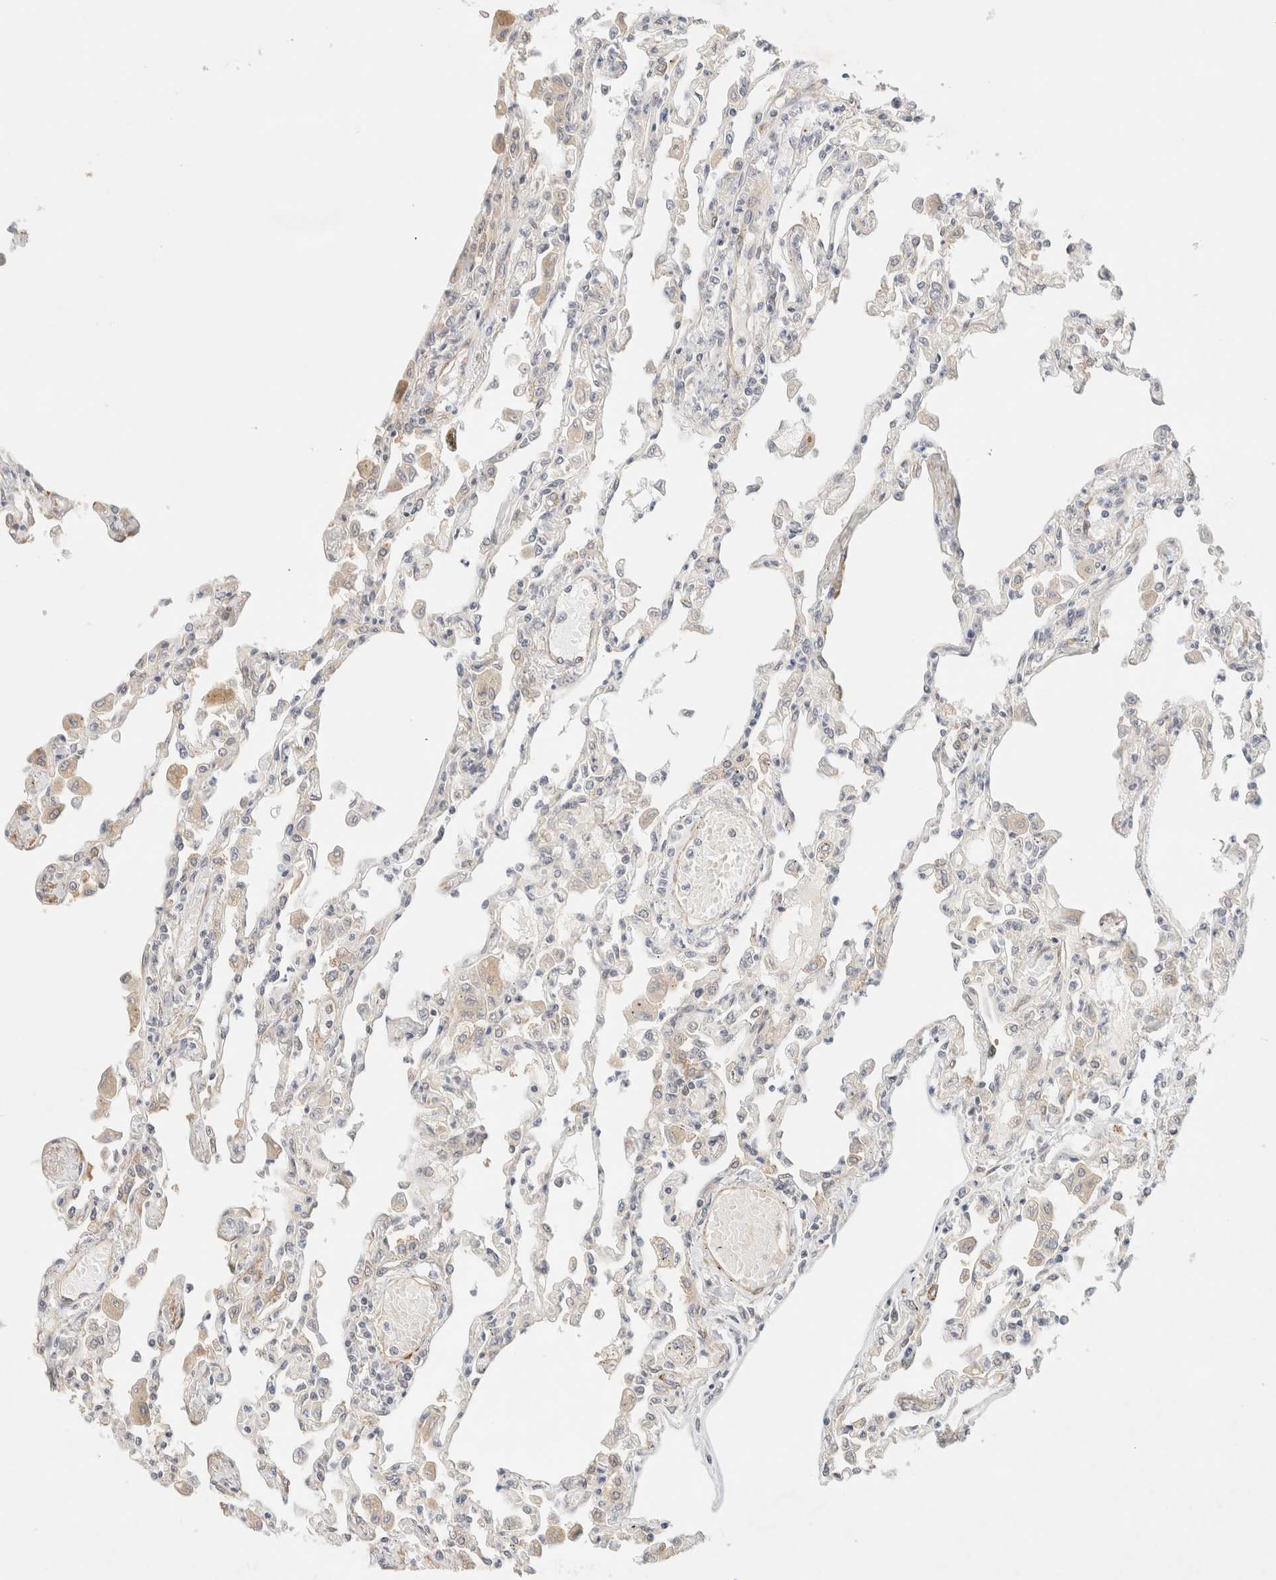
{"staining": {"intensity": "moderate", "quantity": "<25%", "location": "cytoplasmic/membranous"}, "tissue": "lung", "cell_type": "Alveolar cells", "image_type": "normal", "snomed": [{"axis": "morphology", "description": "Normal tissue, NOS"}, {"axis": "topography", "description": "Bronchus"}, {"axis": "topography", "description": "Lung"}], "caption": "IHC of normal human lung demonstrates low levels of moderate cytoplasmic/membranous expression in approximately <25% of alveolar cells. (Brightfield microscopy of DAB IHC at high magnification).", "gene": "RRP15", "patient": {"sex": "female", "age": 49}}